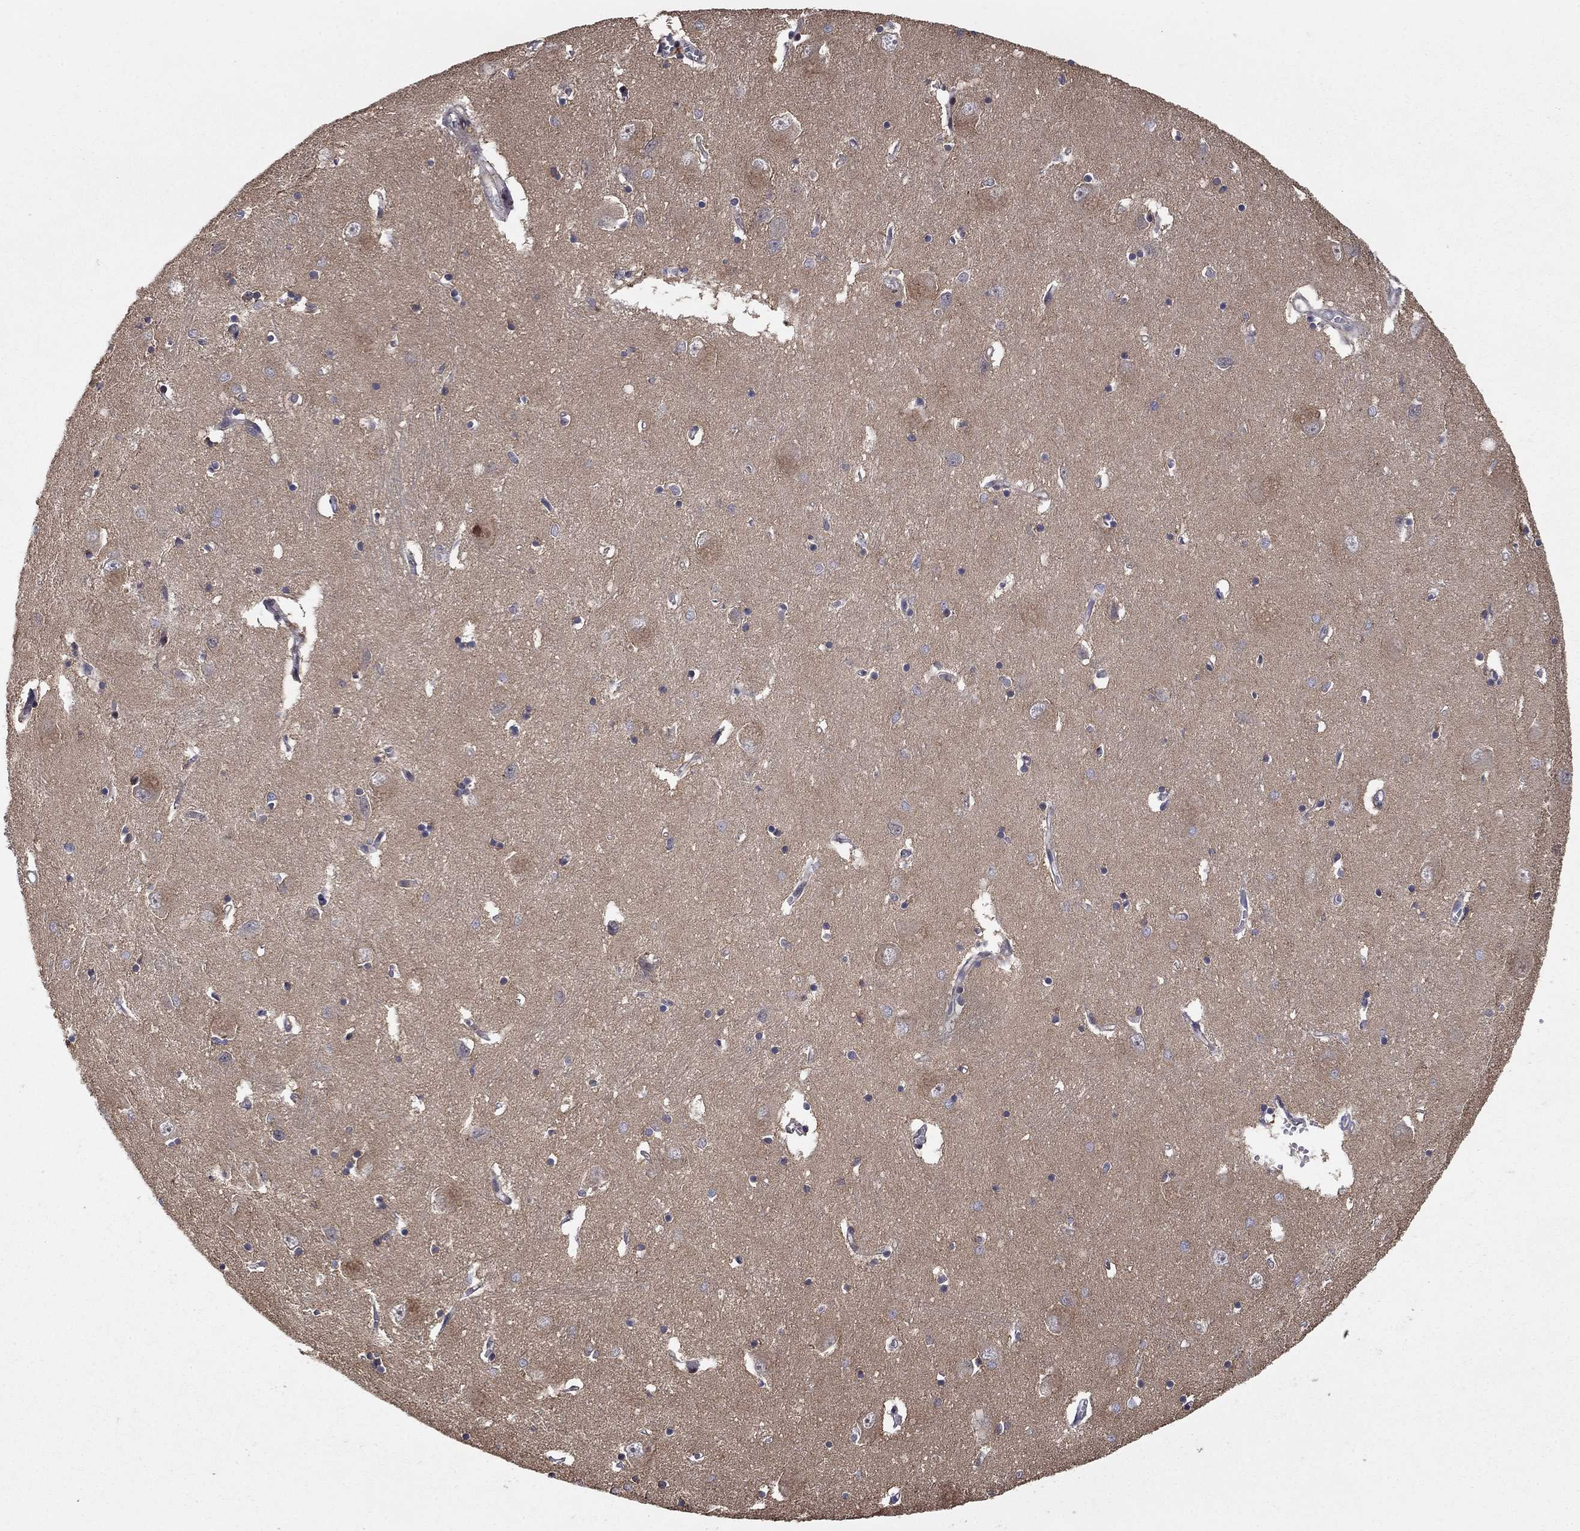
{"staining": {"intensity": "moderate", "quantity": "25%-75%", "location": "cytoplasmic/membranous"}, "tissue": "caudate", "cell_type": "Glial cells", "image_type": "normal", "snomed": [{"axis": "morphology", "description": "Normal tissue, NOS"}, {"axis": "topography", "description": "Lateral ventricle wall"}], "caption": "This histopathology image reveals immunohistochemistry (IHC) staining of benign caudate, with medium moderate cytoplasmic/membranous positivity in about 25%-75% of glial cells.", "gene": "LPCAT4", "patient": {"sex": "male", "age": 54}}